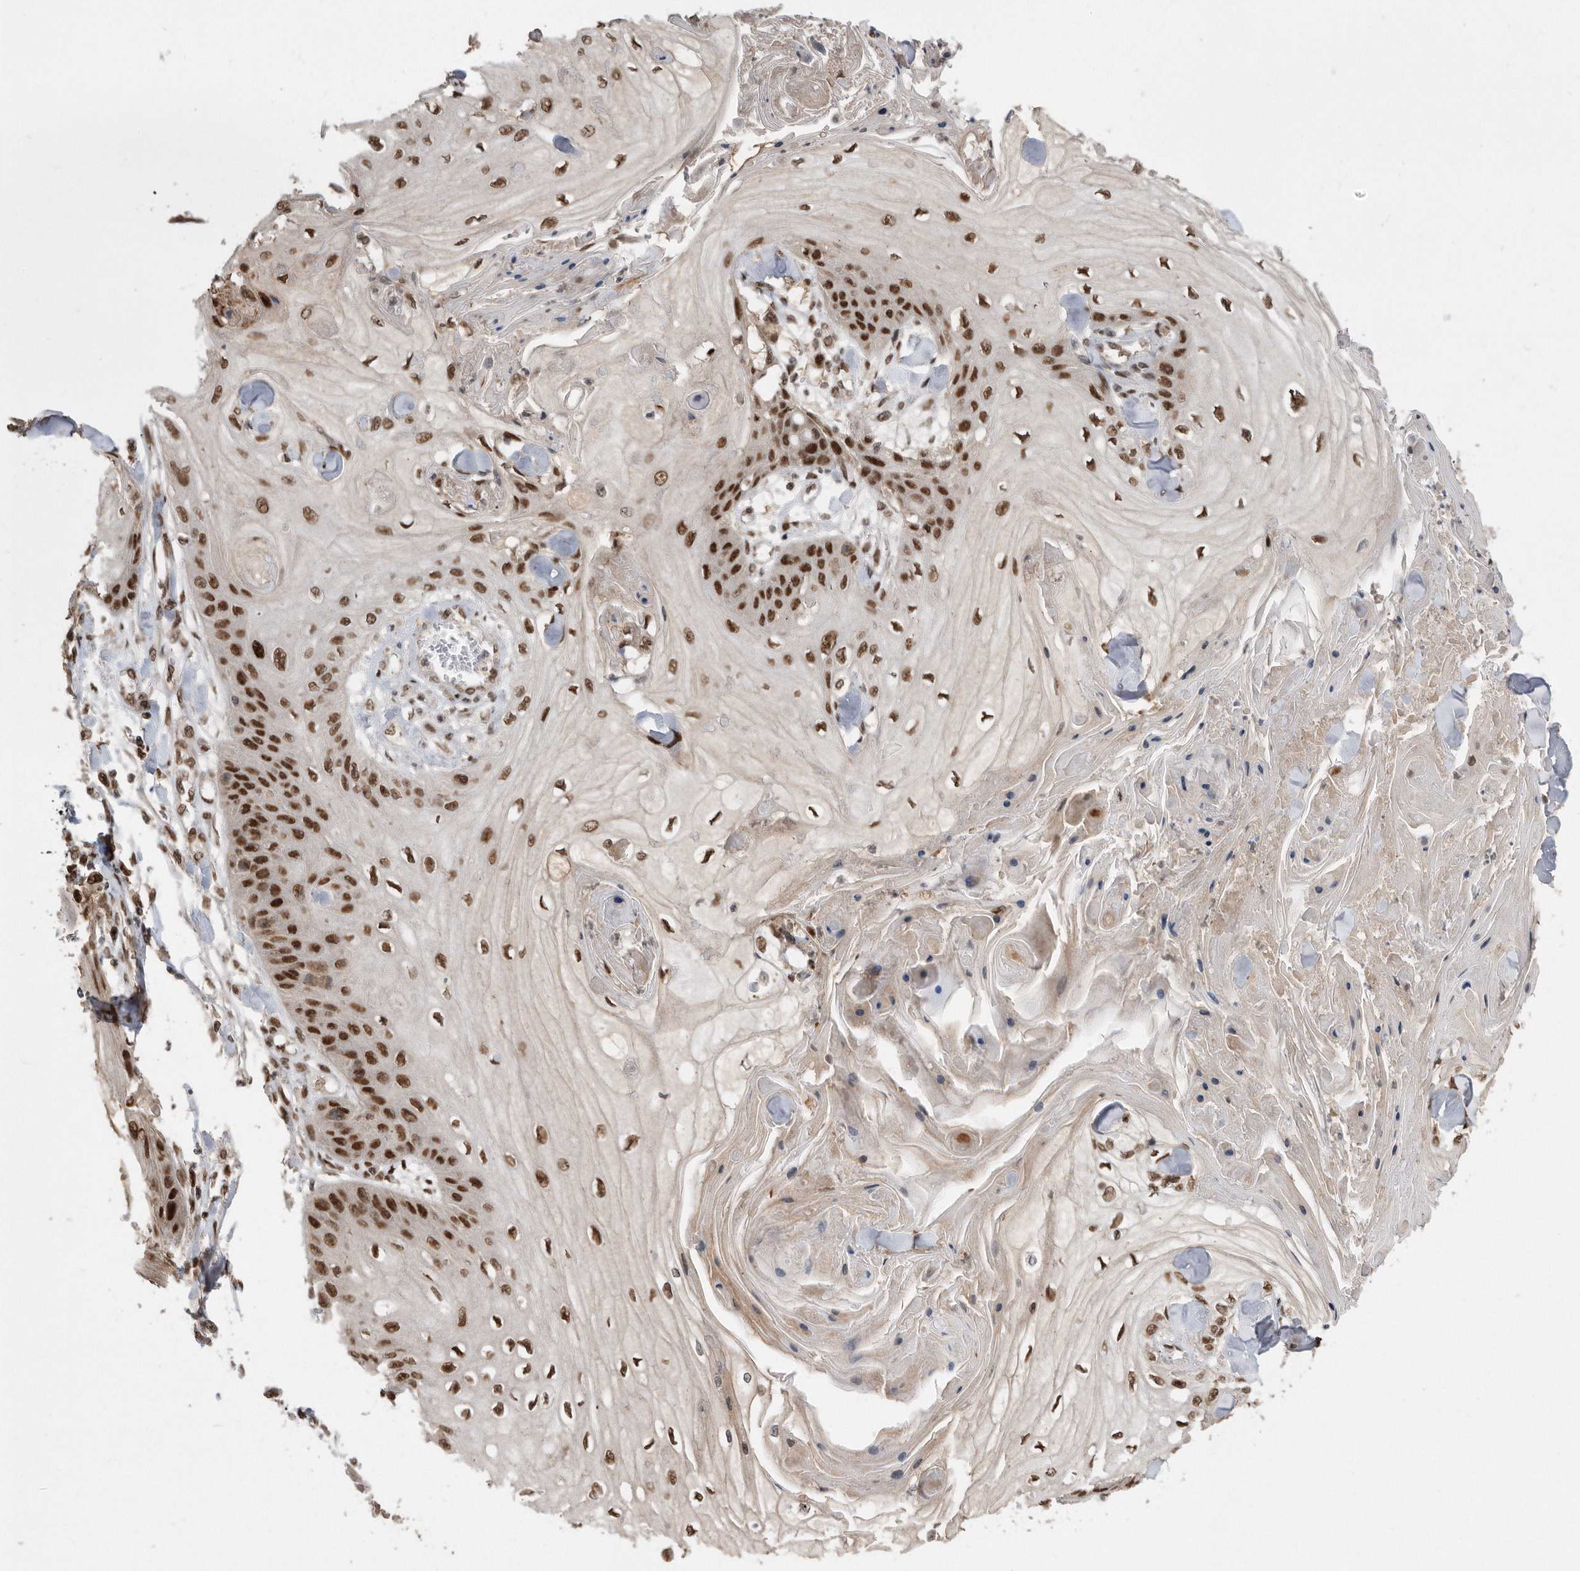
{"staining": {"intensity": "strong", "quantity": ">75%", "location": "nuclear"}, "tissue": "skin cancer", "cell_type": "Tumor cells", "image_type": "cancer", "snomed": [{"axis": "morphology", "description": "Squamous cell carcinoma, NOS"}, {"axis": "topography", "description": "Skin"}], "caption": "Protein staining reveals strong nuclear positivity in about >75% of tumor cells in skin cancer. The protein of interest is stained brown, and the nuclei are stained in blue (DAB (3,3'-diaminobenzidine) IHC with brightfield microscopy, high magnification).", "gene": "TDRD3", "patient": {"sex": "male", "age": 74}}